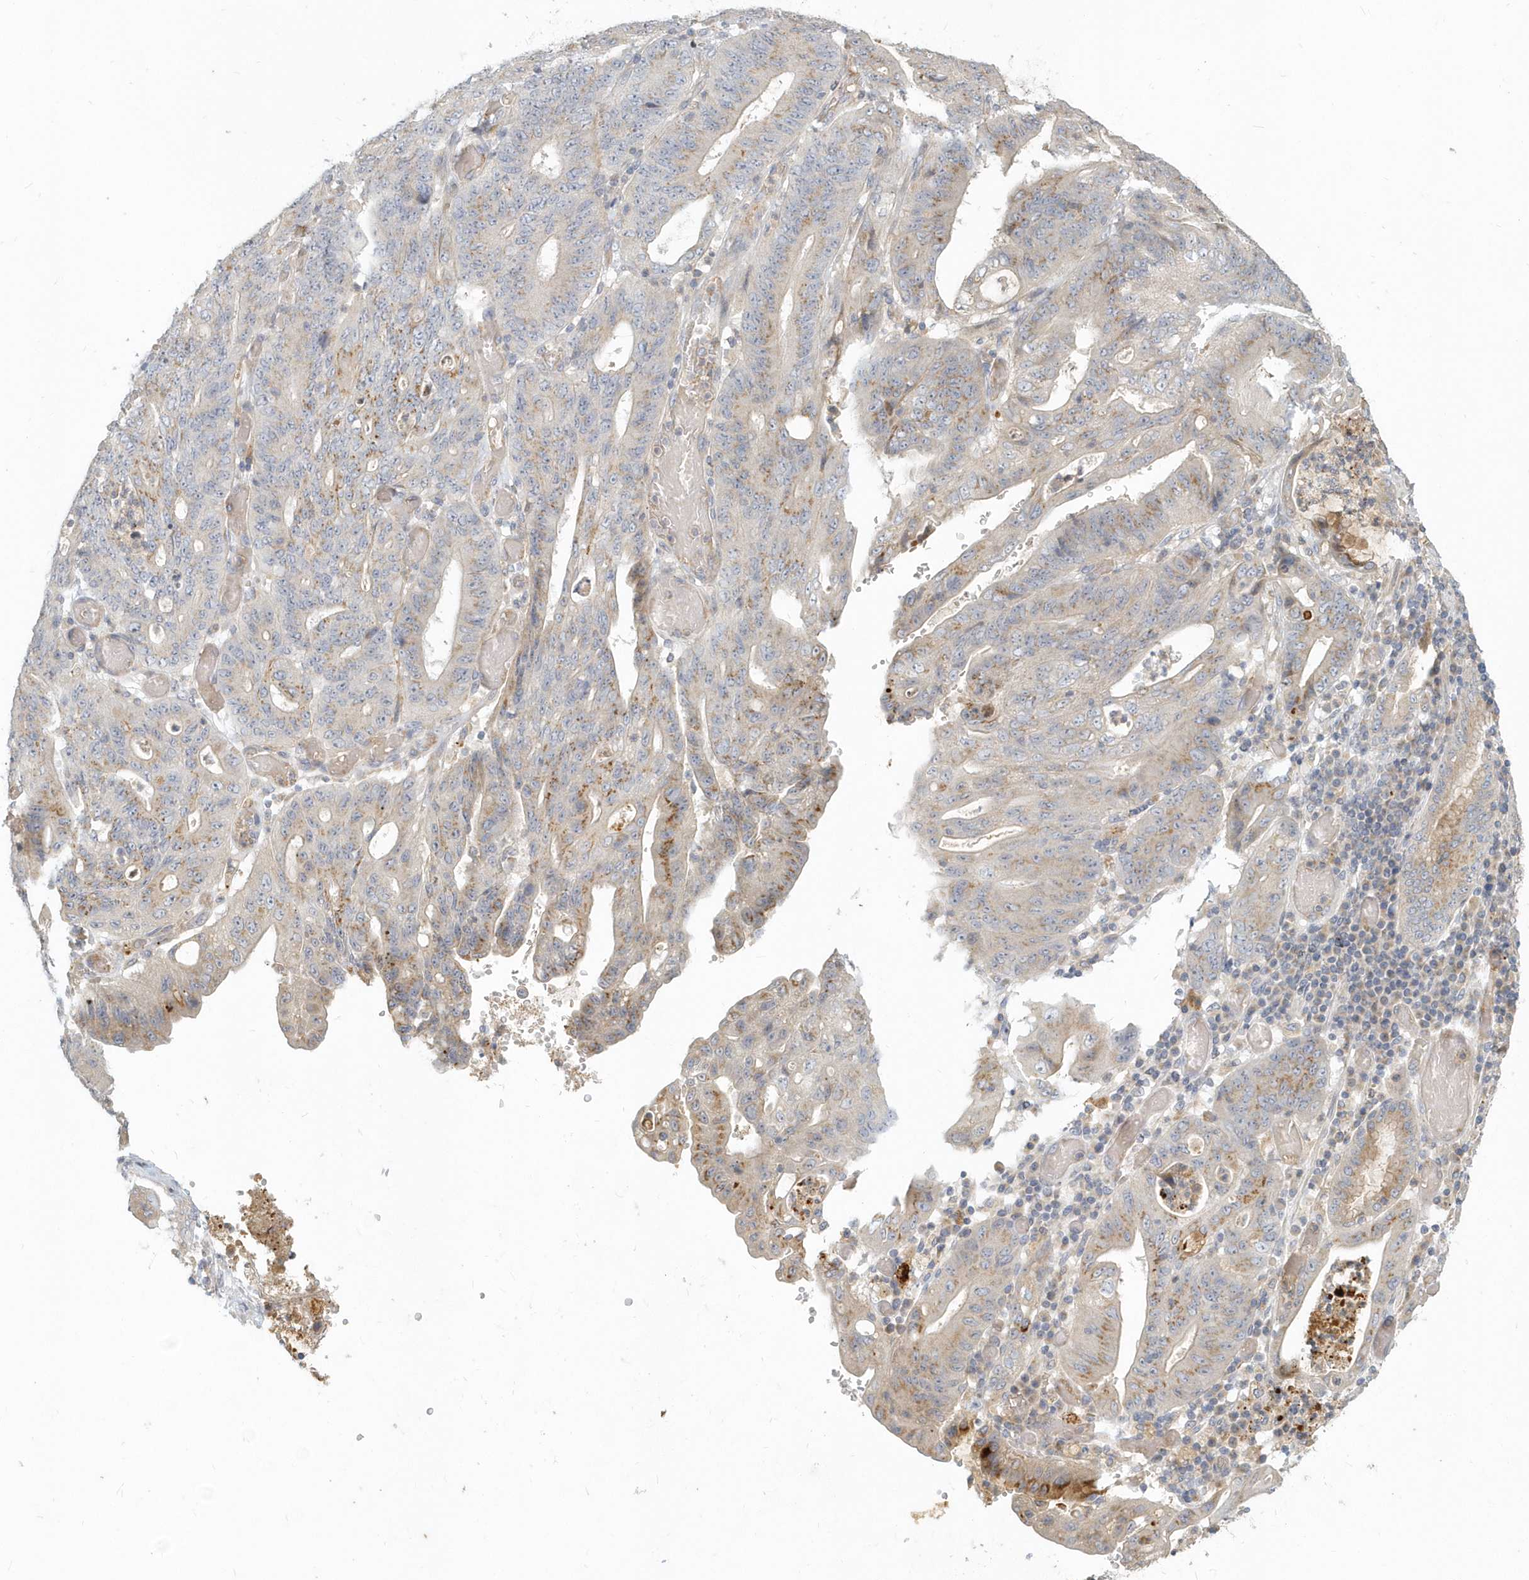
{"staining": {"intensity": "weak", "quantity": "<25%", "location": "cytoplasmic/membranous"}, "tissue": "stomach cancer", "cell_type": "Tumor cells", "image_type": "cancer", "snomed": [{"axis": "morphology", "description": "Adenocarcinoma, NOS"}, {"axis": "topography", "description": "Stomach"}], "caption": "Photomicrograph shows no significant protein positivity in tumor cells of stomach adenocarcinoma.", "gene": "NAPB", "patient": {"sex": "female", "age": 73}}